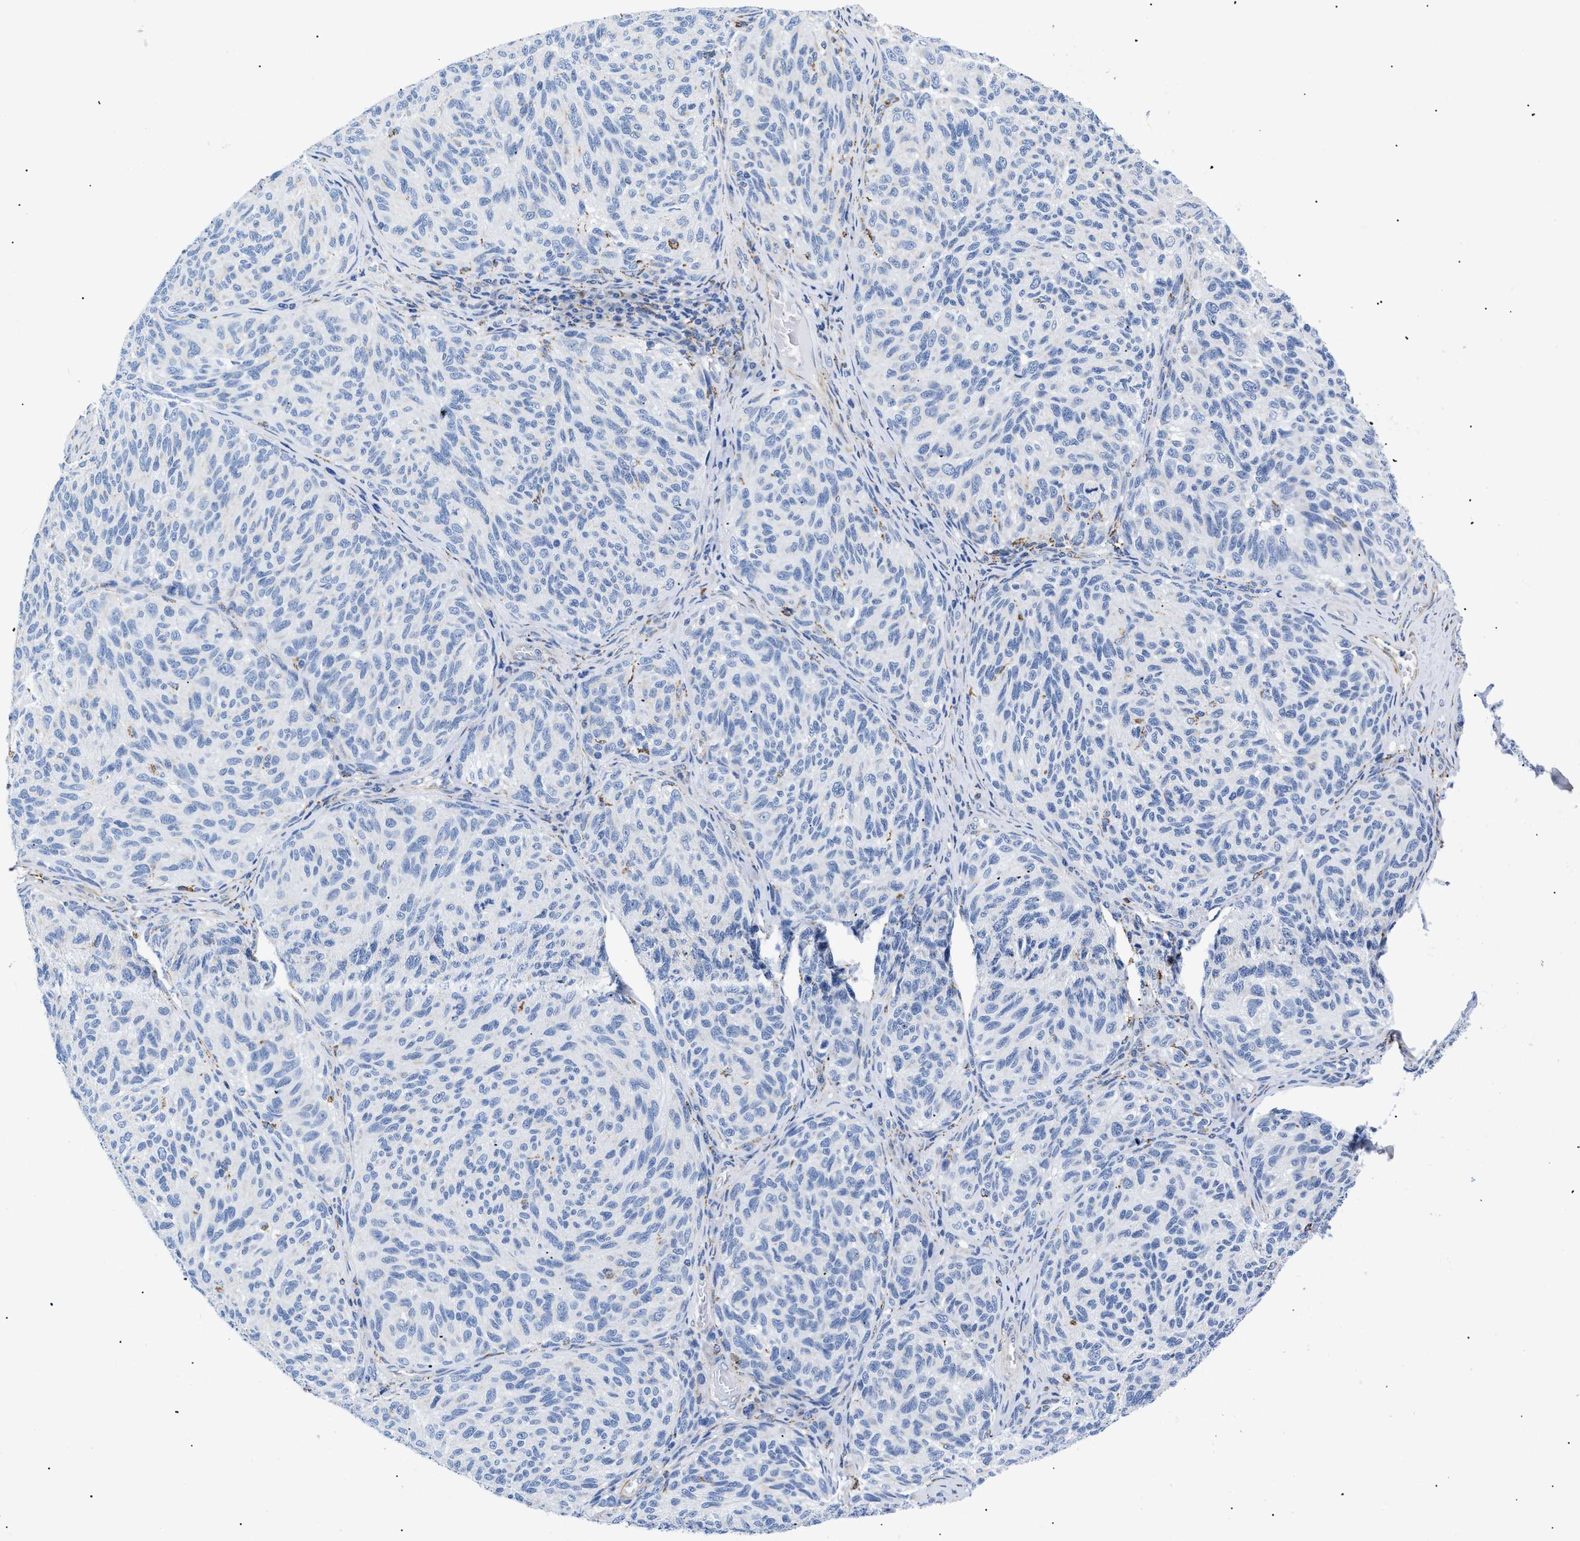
{"staining": {"intensity": "negative", "quantity": "none", "location": "none"}, "tissue": "melanoma", "cell_type": "Tumor cells", "image_type": "cancer", "snomed": [{"axis": "morphology", "description": "Malignant melanoma, NOS"}, {"axis": "topography", "description": "Skin"}], "caption": "Immunohistochemical staining of malignant melanoma reveals no significant expression in tumor cells.", "gene": "GPR149", "patient": {"sex": "female", "age": 73}}